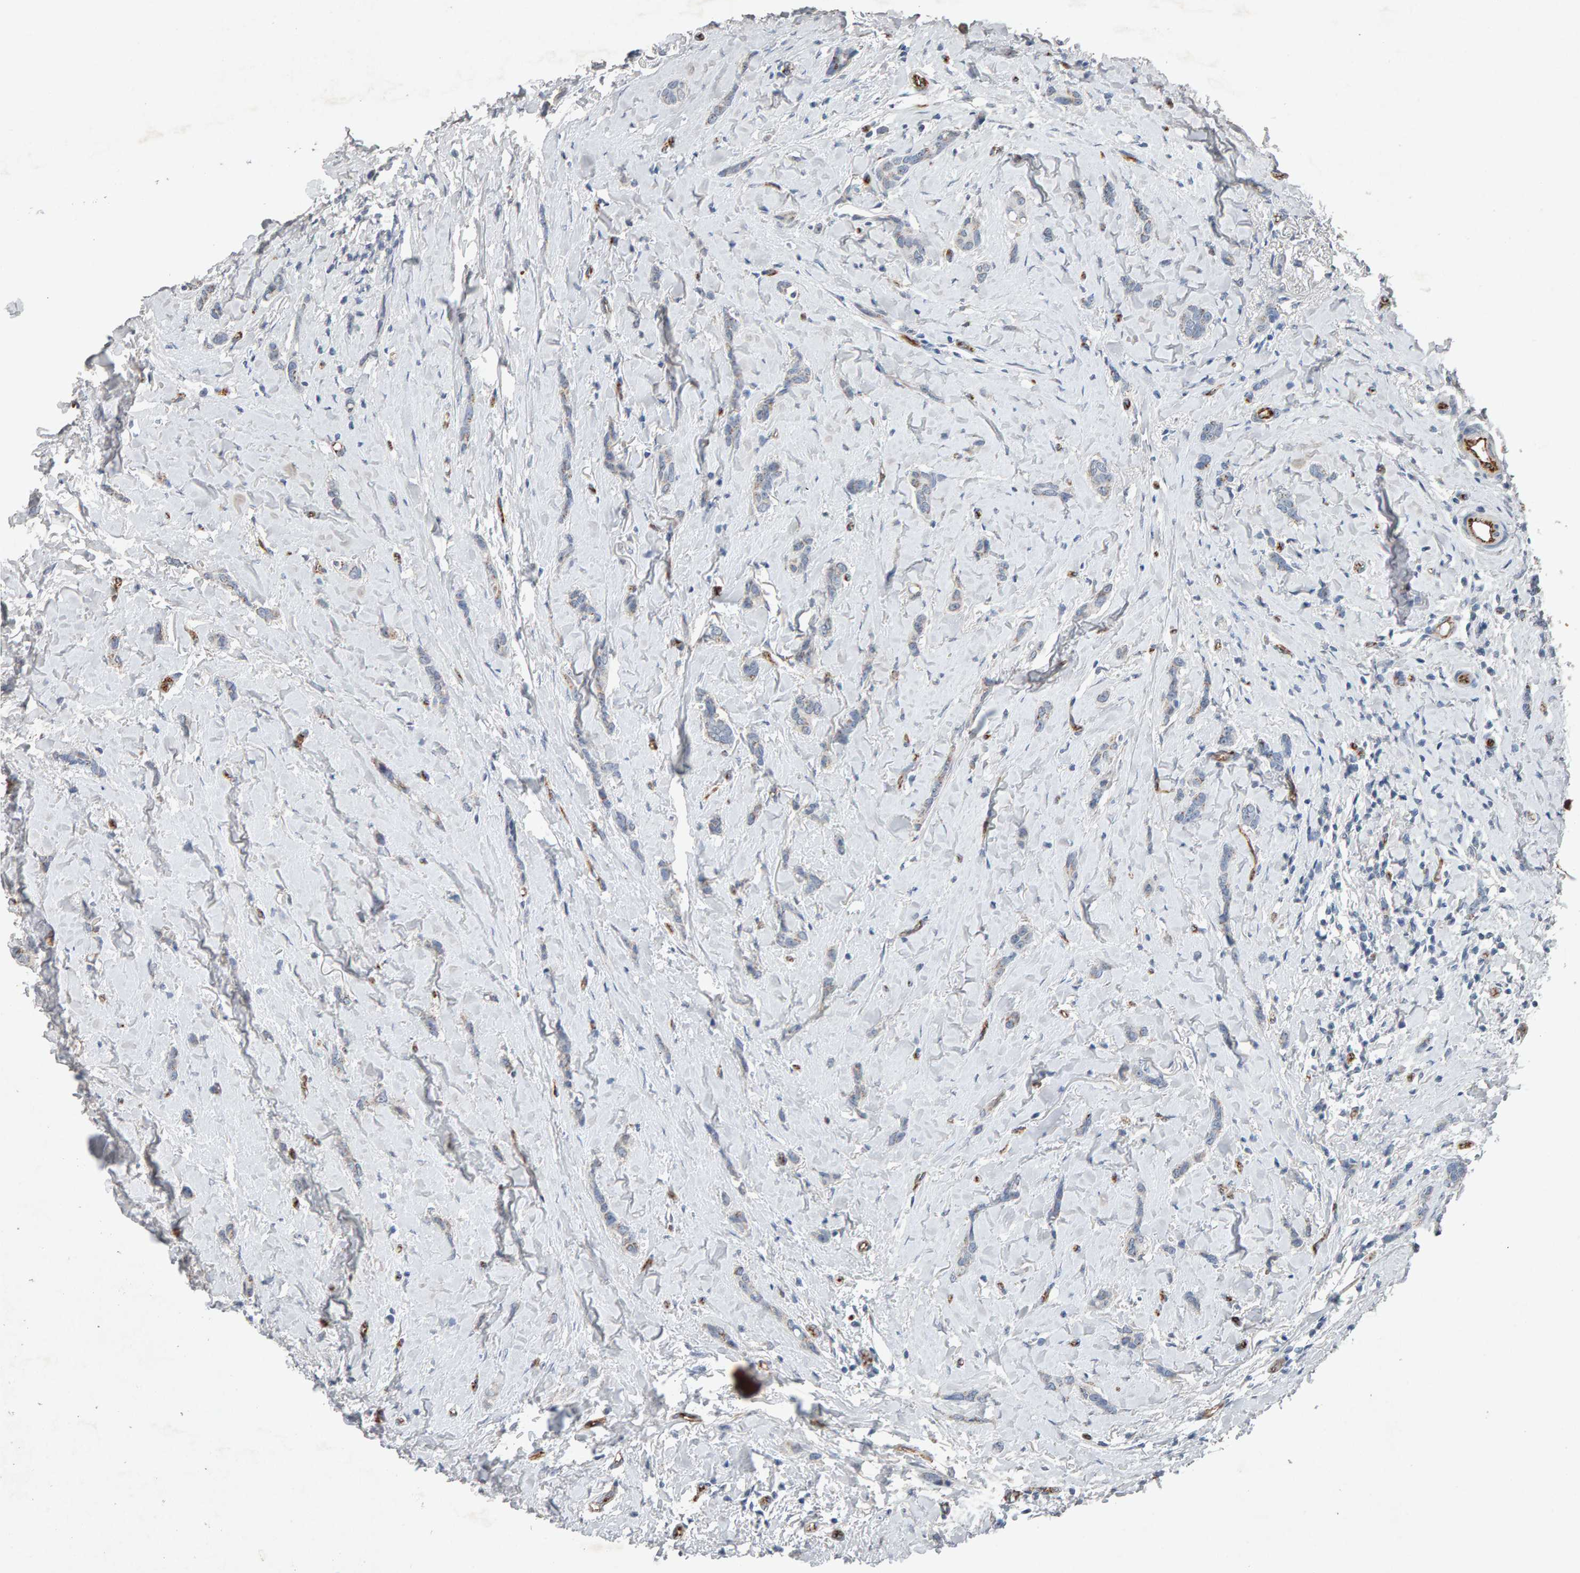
{"staining": {"intensity": "negative", "quantity": "none", "location": "none"}, "tissue": "breast cancer", "cell_type": "Tumor cells", "image_type": "cancer", "snomed": [{"axis": "morphology", "description": "Lobular carcinoma"}, {"axis": "topography", "description": "Skin"}, {"axis": "topography", "description": "Breast"}], "caption": "Immunohistochemistry micrograph of neoplastic tissue: breast cancer (lobular carcinoma) stained with DAB shows no significant protein expression in tumor cells.", "gene": "PTPRM", "patient": {"sex": "female", "age": 46}}